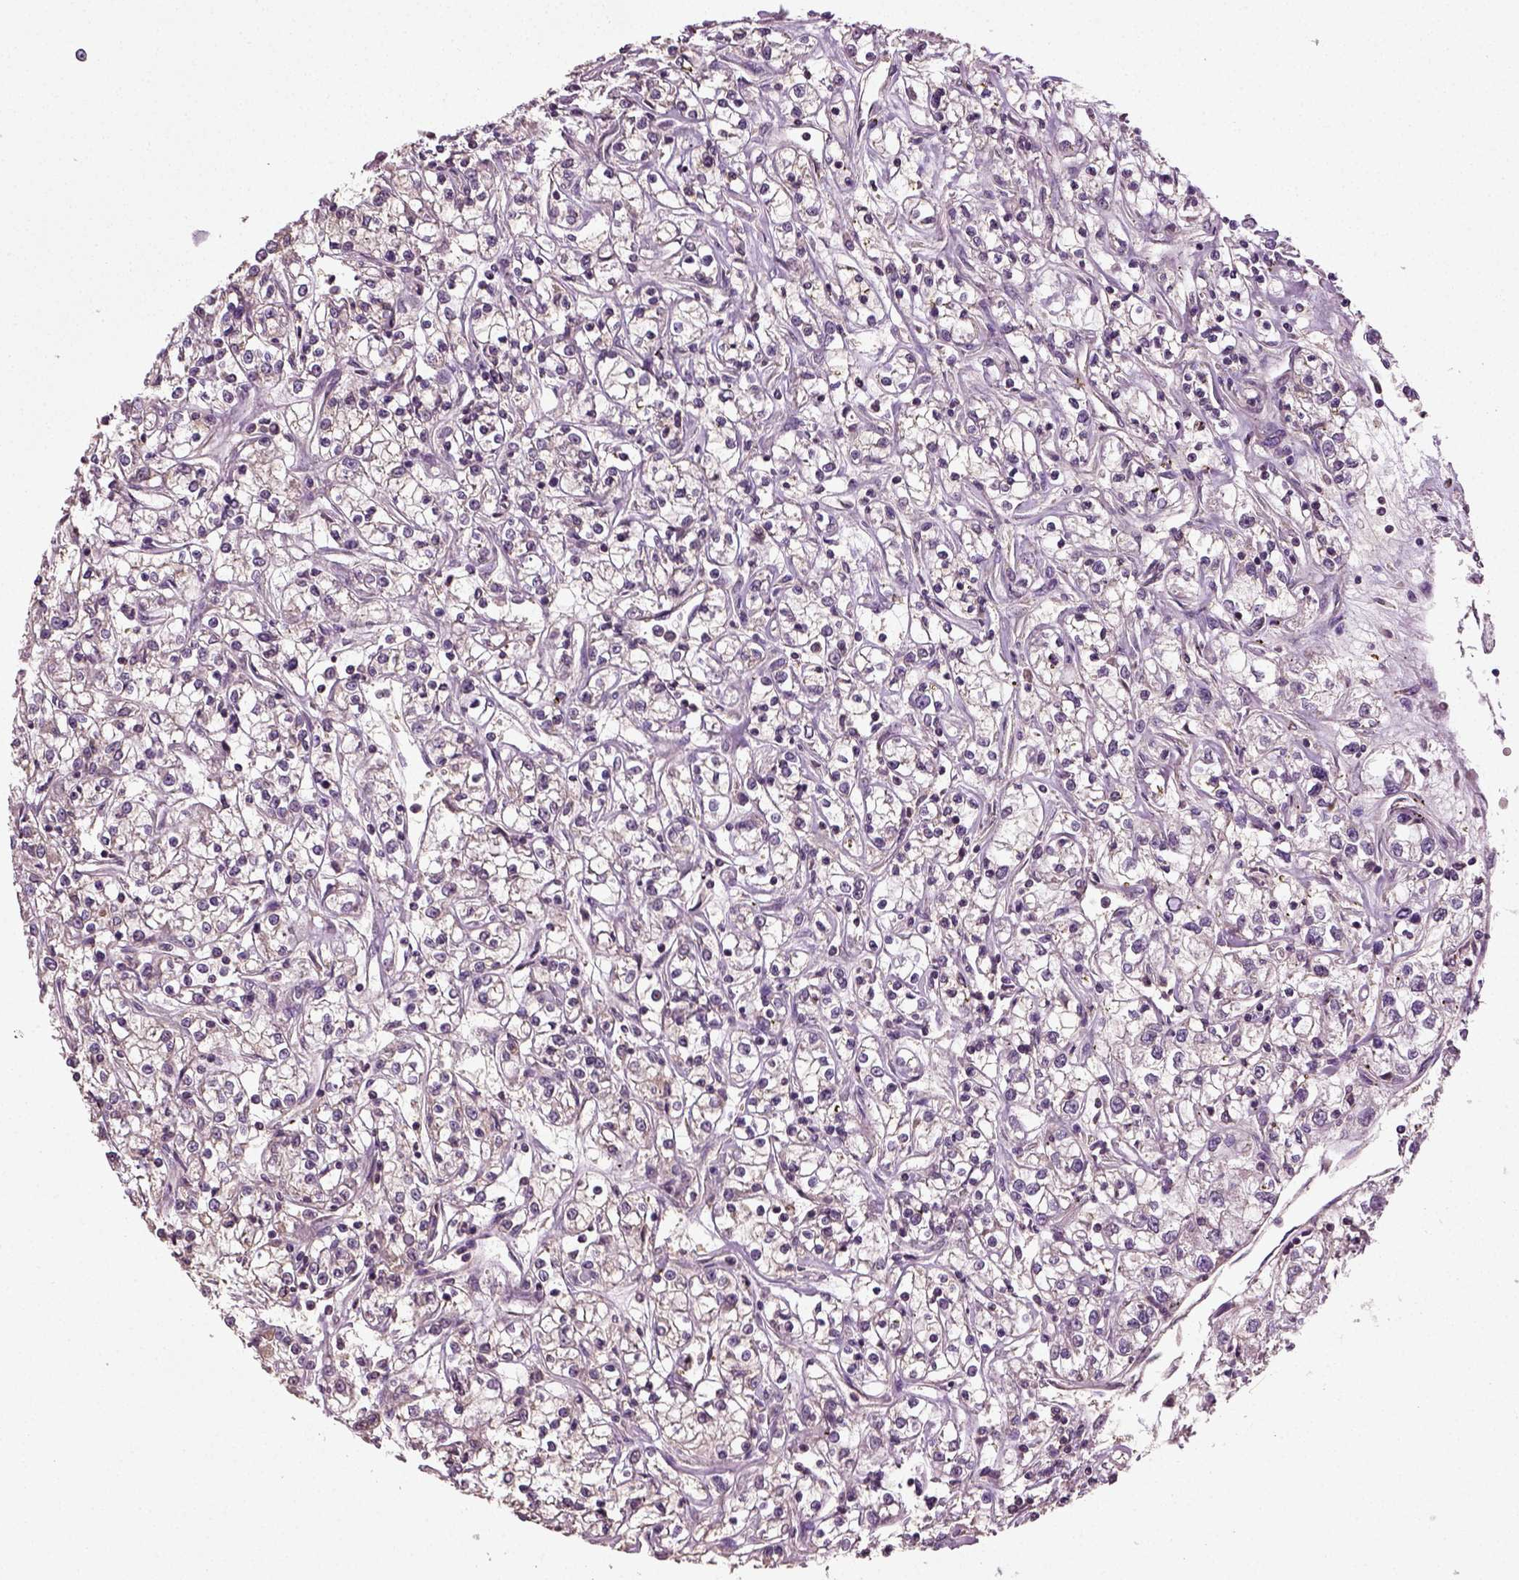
{"staining": {"intensity": "negative", "quantity": "none", "location": "none"}, "tissue": "renal cancer", "cell_type": "Tumor cells", "image_type": "cancer", "snomed": [{"axis": "morphology", "description": "Adenocarcinoma, NOS"}, {"axis": "topography", "description": "Kidney"}], "caption": "An immunohistochemistry (IHC) micrograph of adenocarcinoma (renal) is shown. There is no staining in tumor cells of adenocarcinoma (renal). The staining was performed using DAB to visualize the protein expression in brown, while the nuclei were stained in blue with hematoxylin (Magnification: 20x).", "gene": "ERV3-1", "patient": {"sex": "female", "age": 59}}